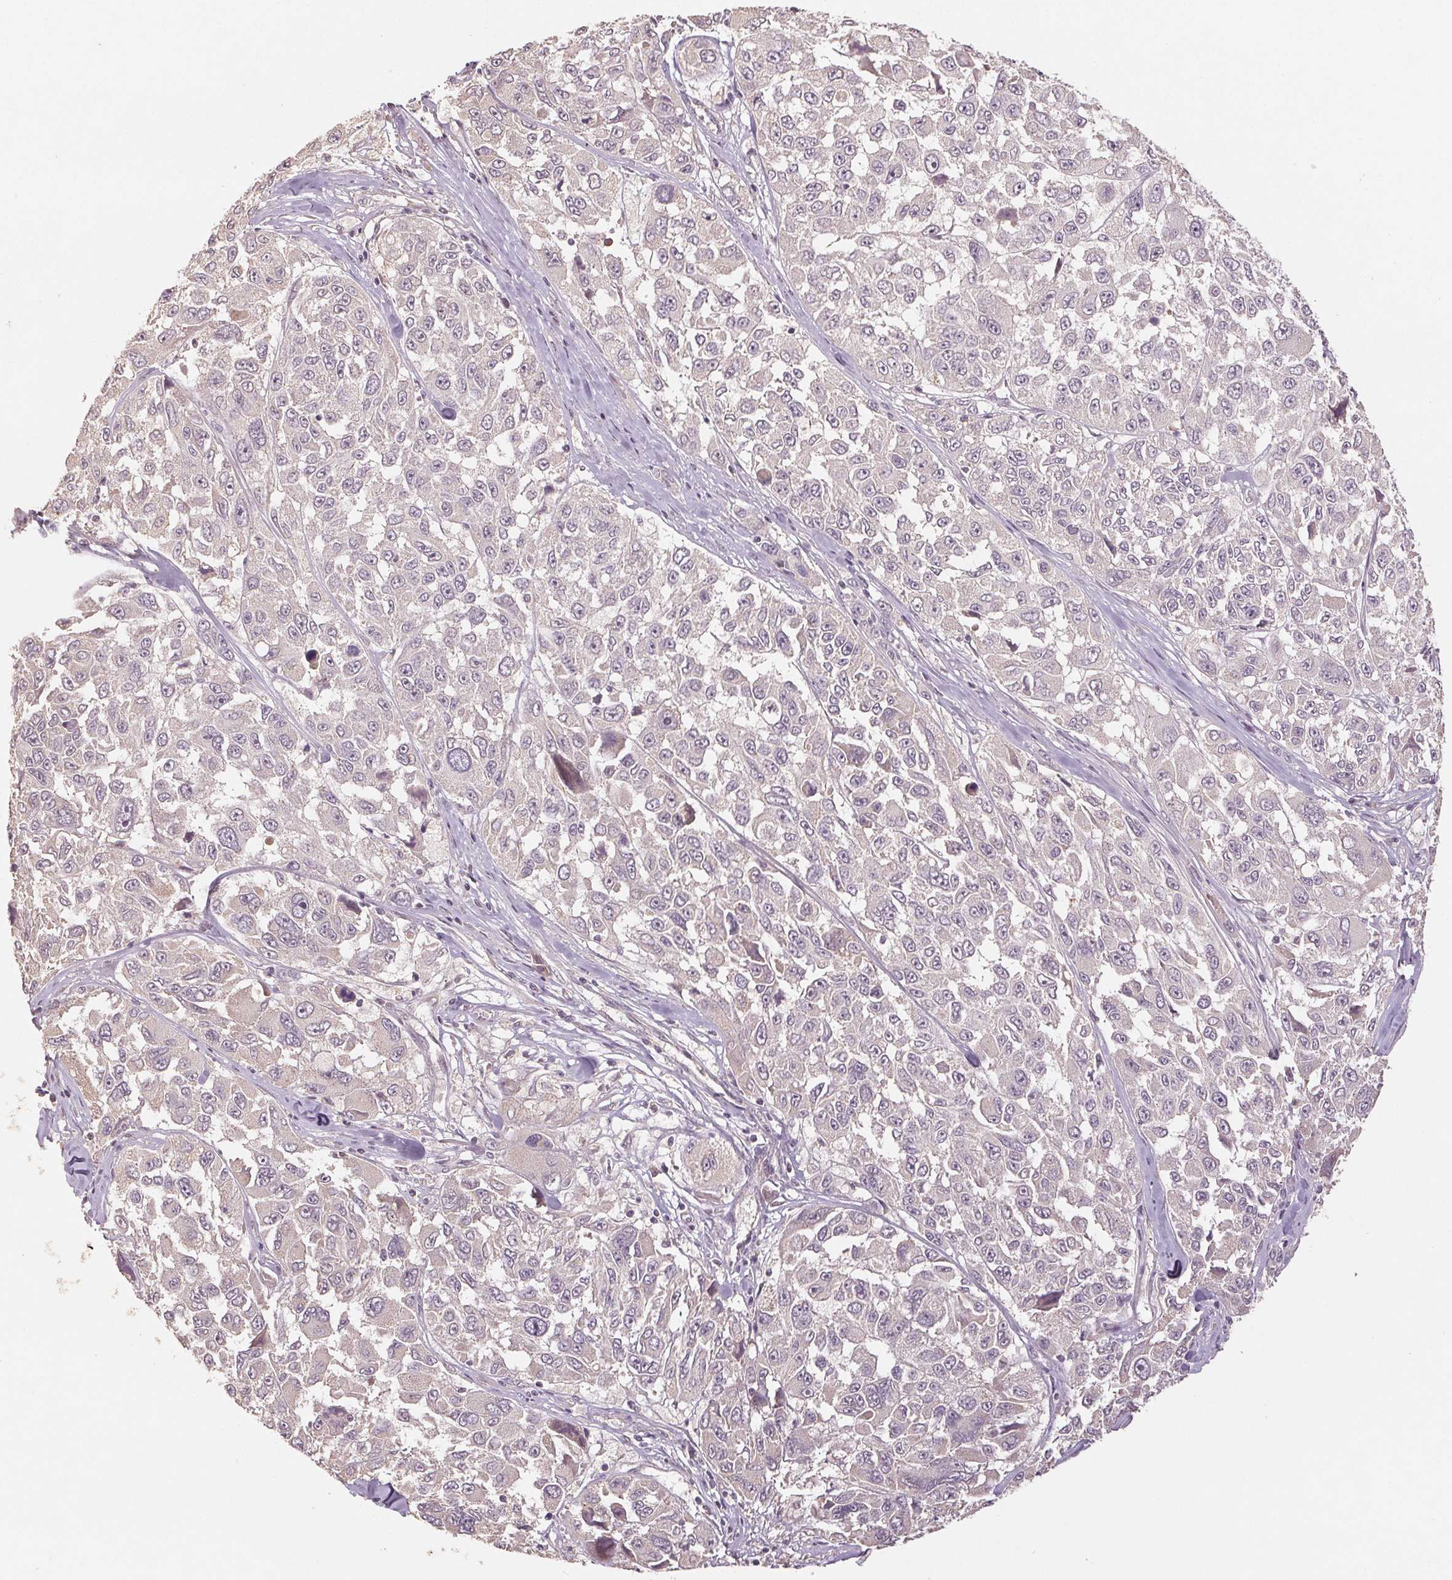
{"staining": {"intensity": "negative", "quantity": "none", "location": "none"}, "tissue": "melanoma", "cell_type": "Tumor cells", "image_type": "cancer", "snomed": [{"axis": "morphology", "description": "Malignant melanoma, NOS"}, {"axis": "topography", "description": "Skin"}], "caption": "The histopathology image demonstrates no staining of tumor cells in melanoma.", "gene": "COX14", "patient": {"sex": "female", "age": 66}}